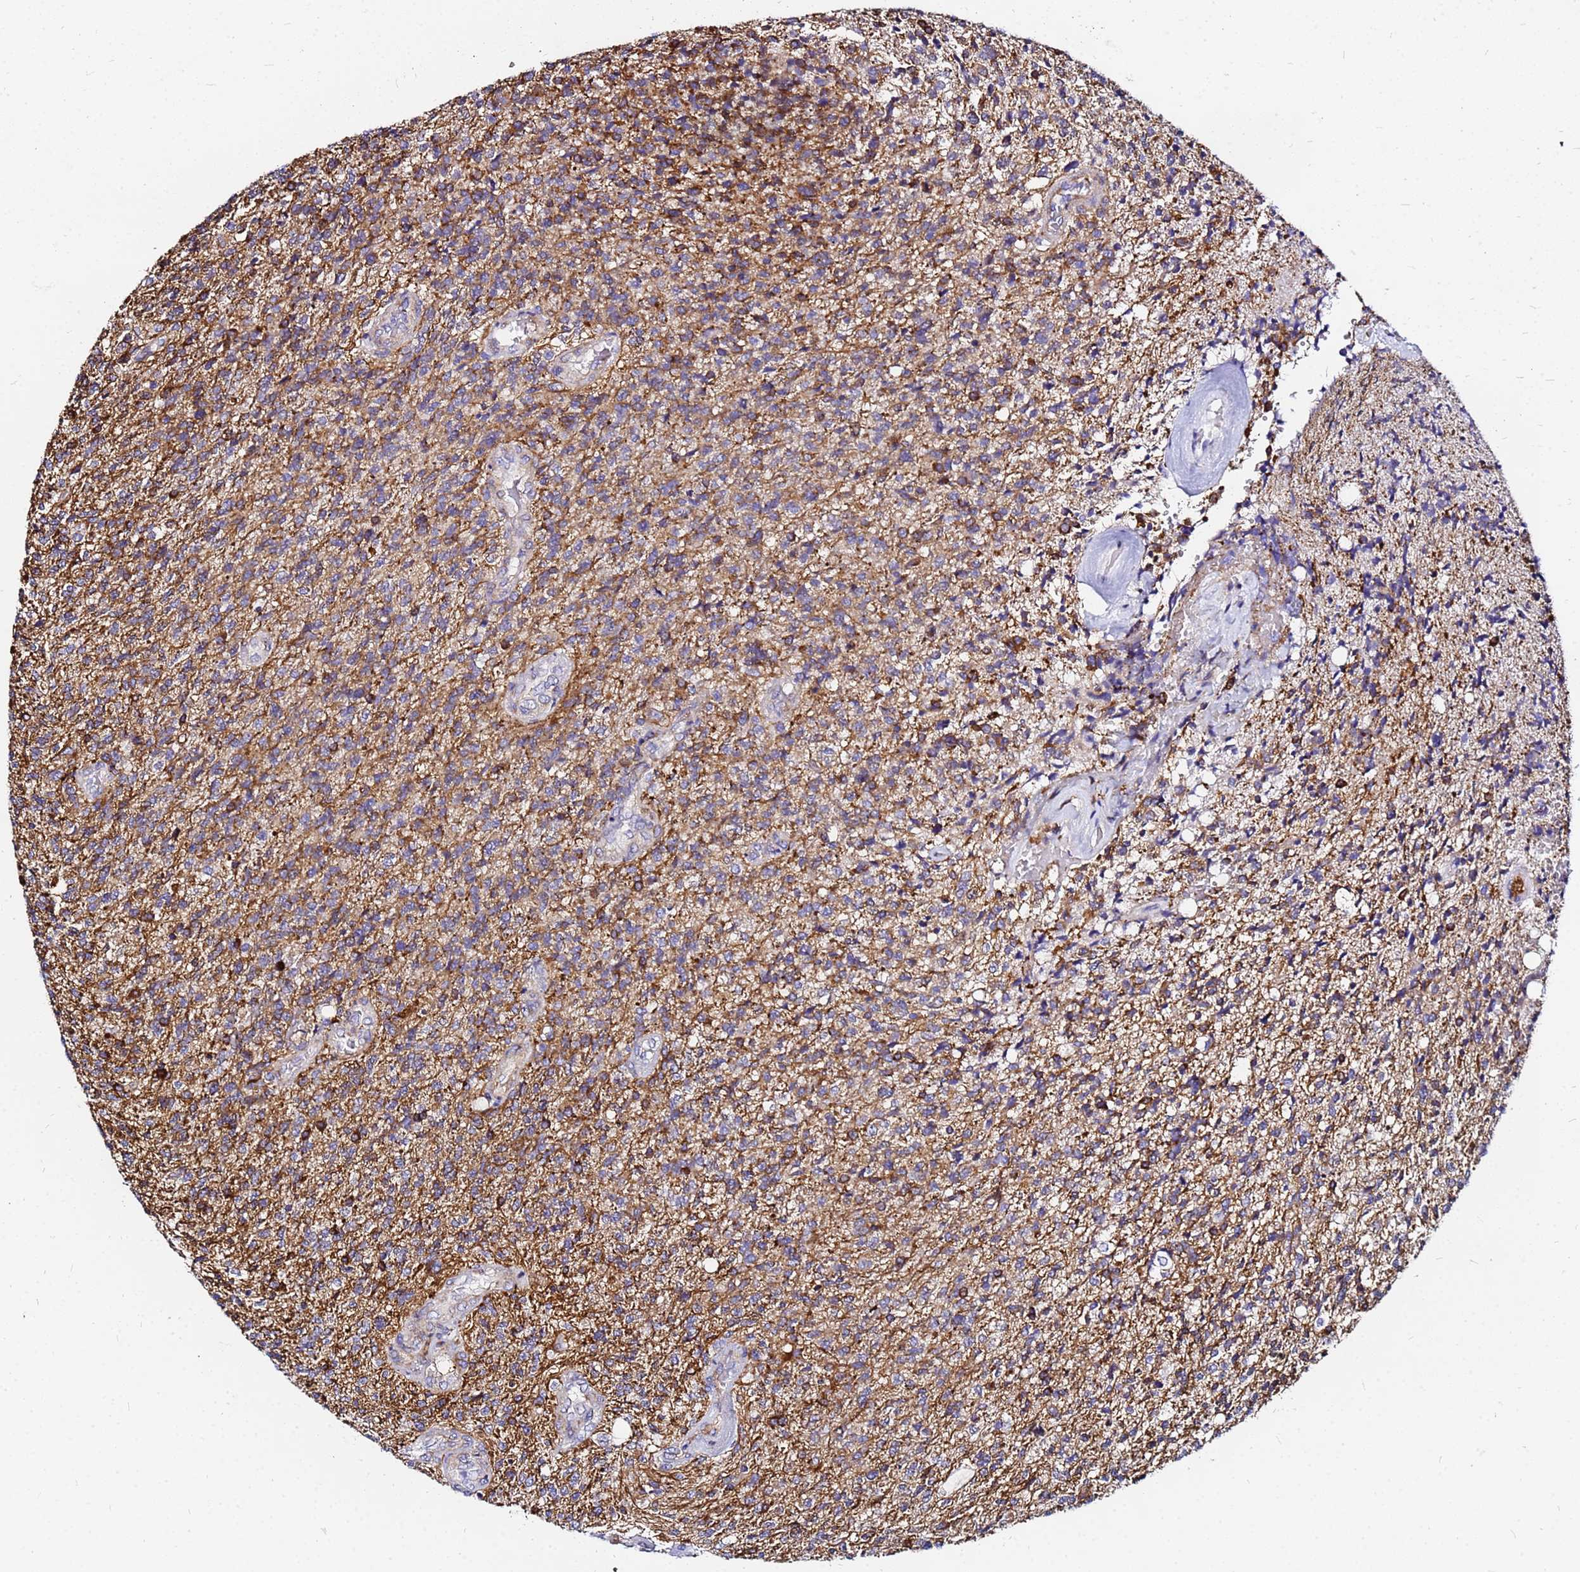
{"staining": {"intensity": "weak", "quantity": "25%-75%", "location": "cytoplasmic/membranous"}, "tissue": "glioma", "cell_type": "Tumor cells", "image_type": "cancer", "snomed": [{"axis": "morphology", "description": "Glioma, malignant, High grade"}, {"axis": "topography", "description": "Brain"}], "caption": "Immunohistochemistry (IHC) micrograph of neoplastic tissue: human high-grade glioma (malignant) stained using immunohistochemistry (IHC) shows low levels of weak protein expression localized specifically in the cytoplasmic/membranous of tumor cells, appearing as a cytoplasmic/membranous brown color.", "gene": "TUBA8", "patient": {"sex": "male", "age": 56}}